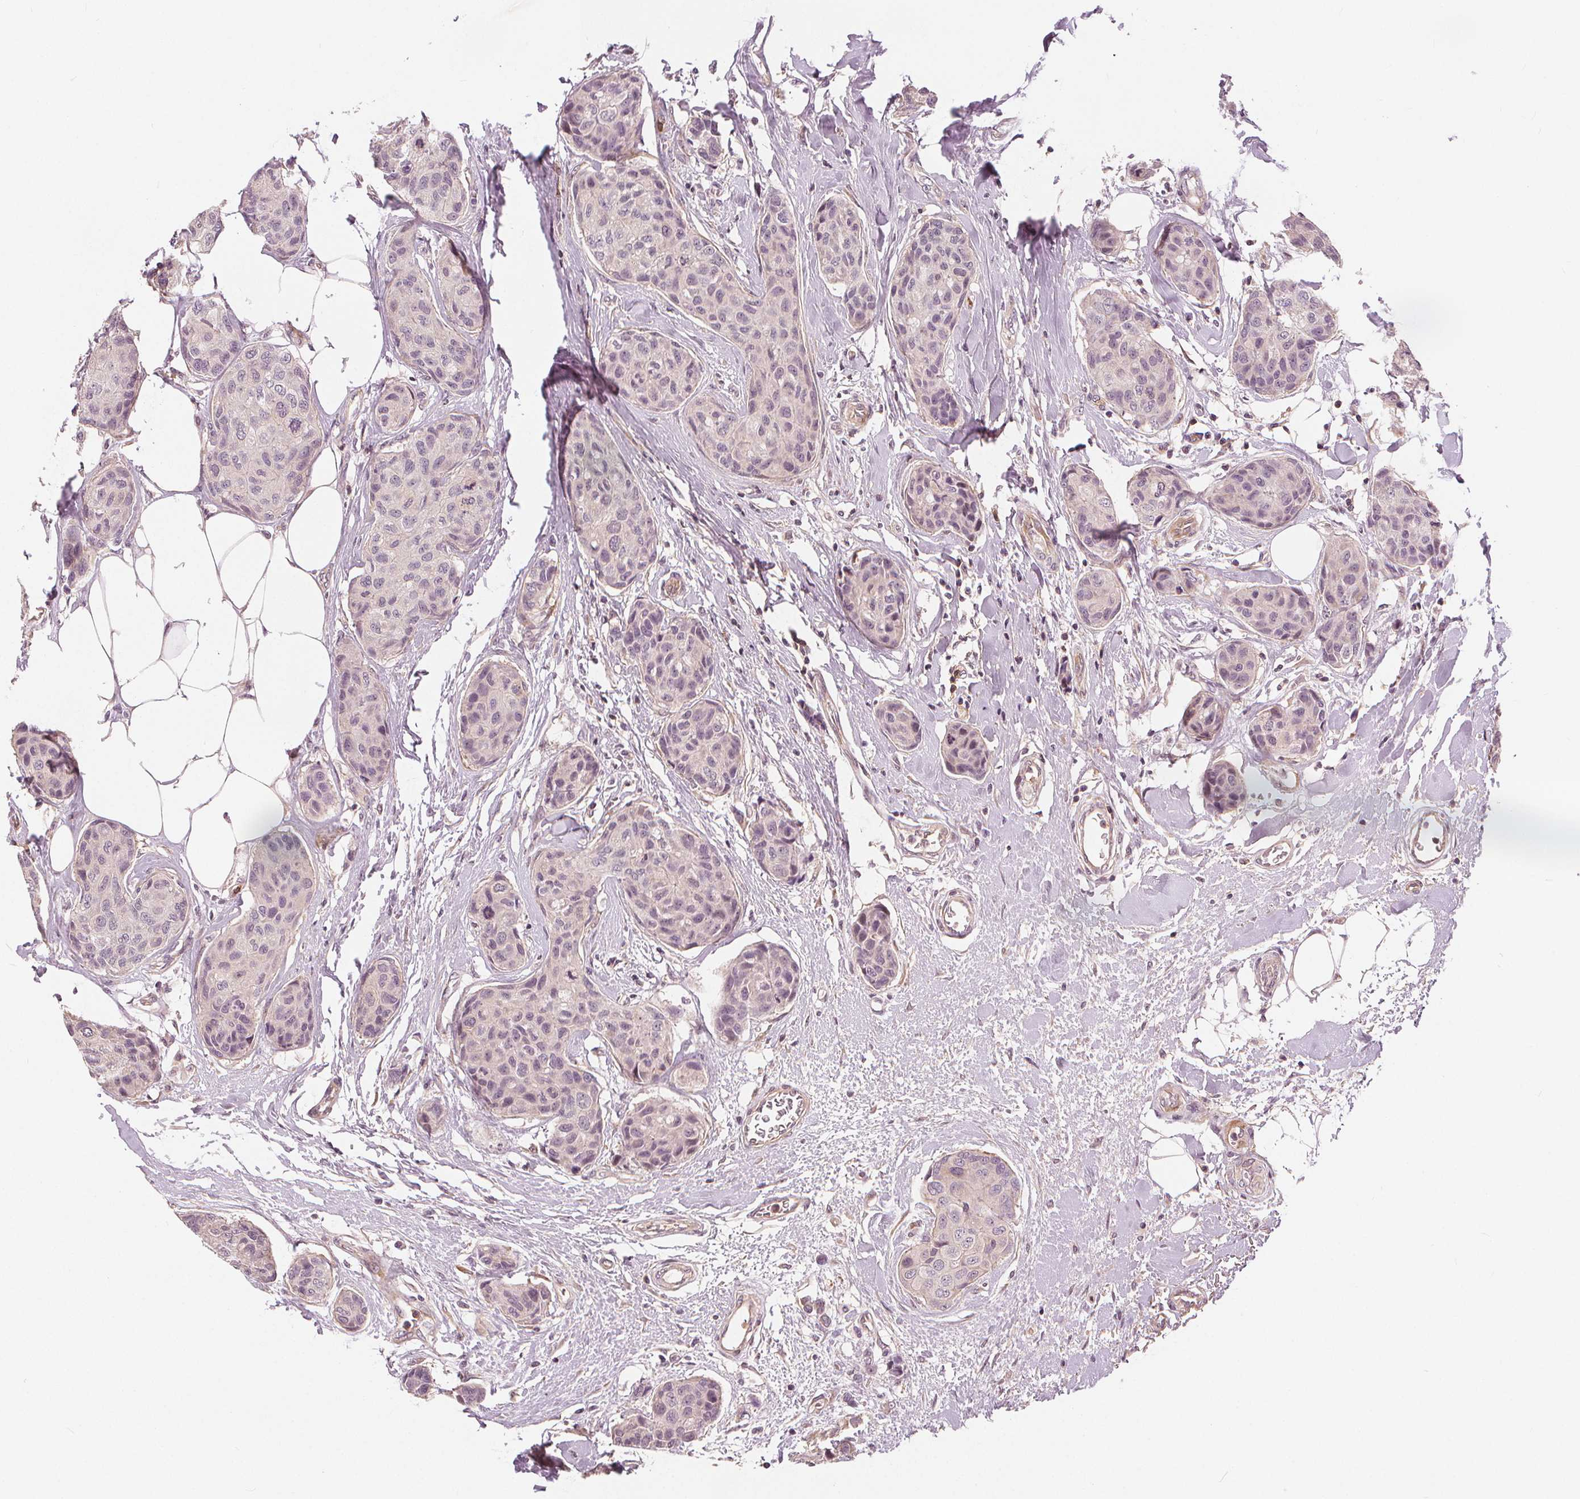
{"staining": {"intensity": "weak", "quantity": "<25%", "location": "nuclear"}, "tissue": "breast cancer", "cell_type": "Tumor cells", "image_type": "cancer", "snomed": [{"axis": "morphology", "description": "Duct carcinoma"}, {"axis": "topography", "description": "Breast"}], "caption": "DAB immunohistochemical staining of human breast invasive ductal carcinoma reveals no significant positivity in tumor cells.", "gene": "SLC34A1", "patient": {"sex": "female", "age": 80}}